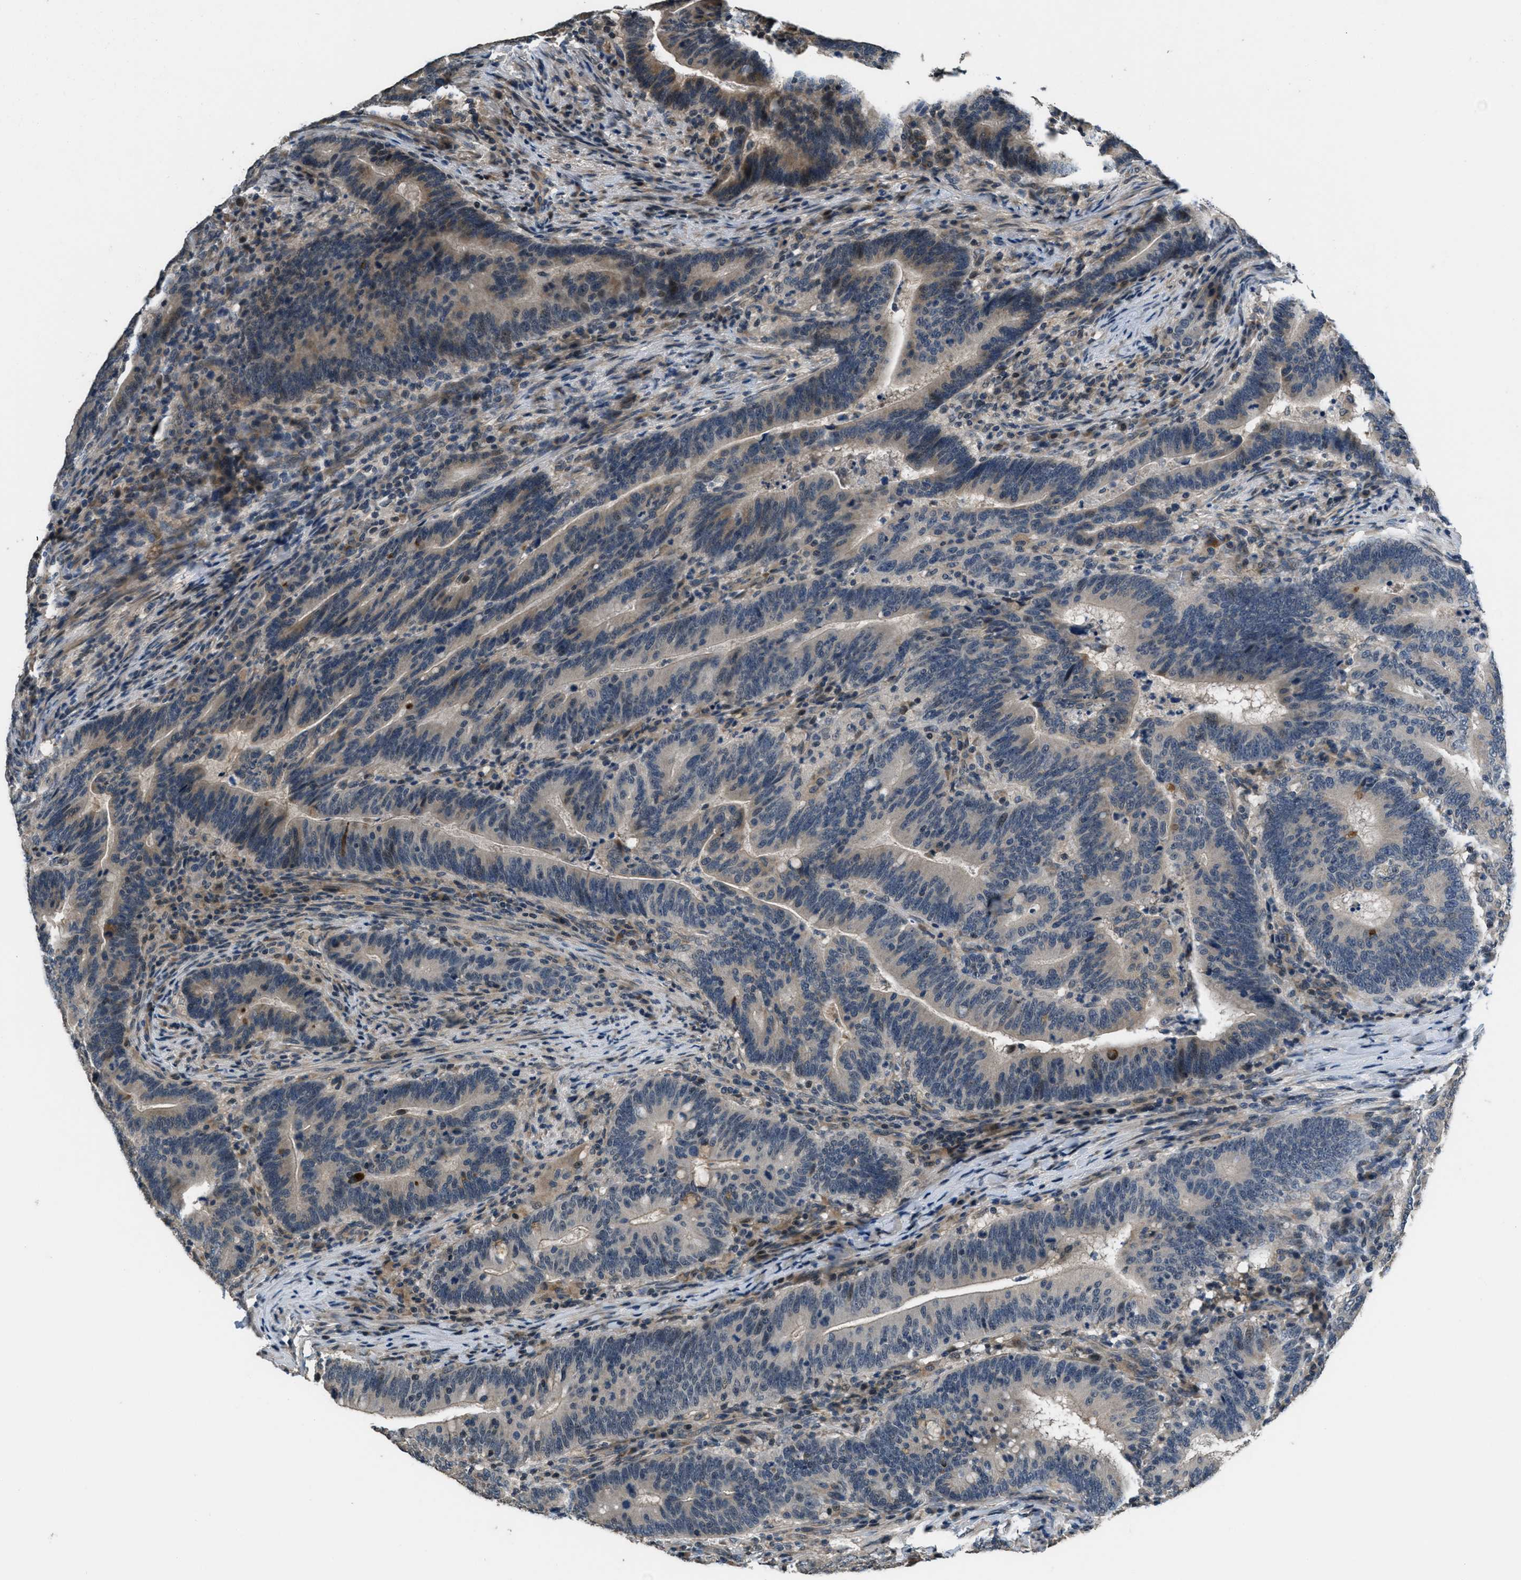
{"staining": {"intensity": "weak", "quantity": "<25%", "location": "cytoplasmic/membranous,nuclear"}, "tissue": "colorectal cancer", "cell_type": "Tumor cells", "image_type": "cancer", "snomed": [{"axis": "morphology", "description": "Normal tissue, NOS"}, {"axis": "morphology", "description": "Adenocarcinoma, NOS"}, {"axis": "topography", "description": "Colon"}], "caption": "Colorectal cancer (adenocarcinoma) was stained to show a protein in brown. There is no significant staining in tumor cells. Brightfield microscopy of IHC stained with DAB (brown) and hematoxylin (blue), captured at high magnification.", "gene": "NAT1", "patient": {"sex": "female", "age": 66}}